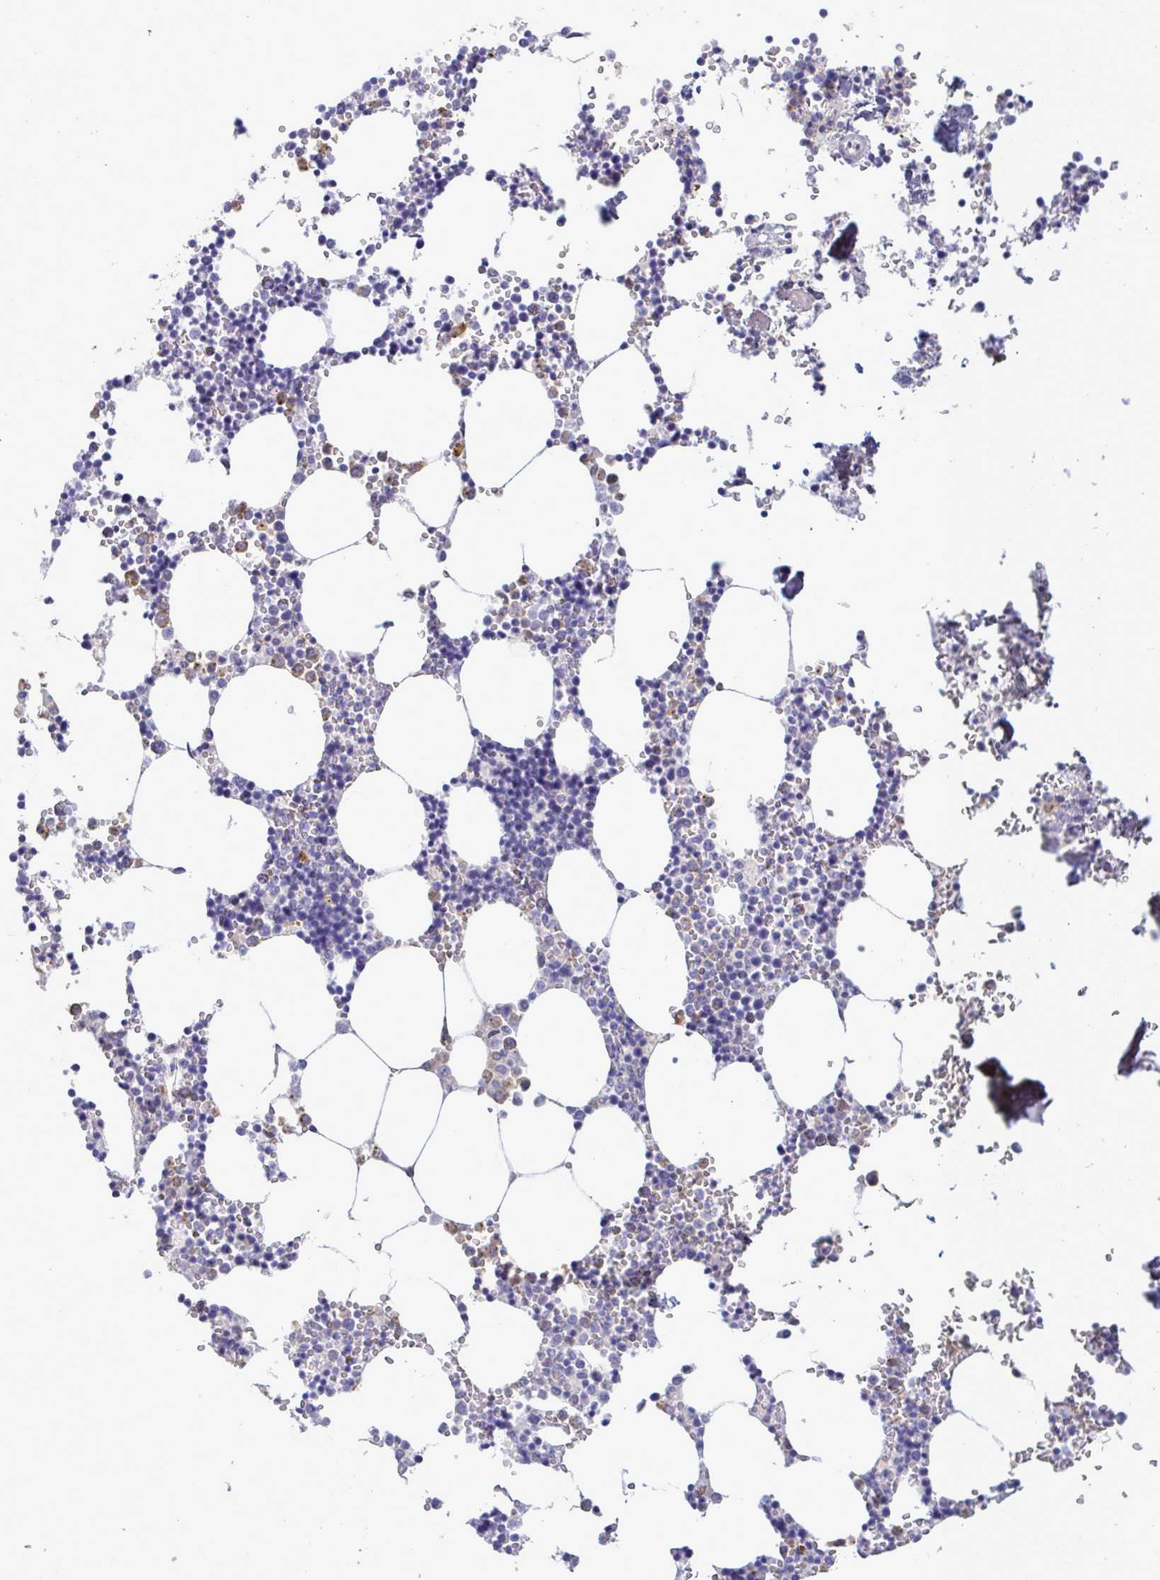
{"staining": {"intensity": "strong", "quantity": "<25%", "location": "cytoplasmic/membranous"}, "tissue": "bone marrow", "cell_type": "Hematopoietic cells", "image_type": "normal", "snomed": [{"axis": "morphology", "description": "Normal tissue, NOS"}, {"axis": "topography", "description": "Bone marrow"}], "caption": "Bone marrow stained with DAB immunohistochemistry shows medium levels of strong cytoplasmic/membranous positivity in approximately <25% of hematopoietic cells.", "gene": "MFSD4A", "patient": {"sex": "male", "age": 54}}